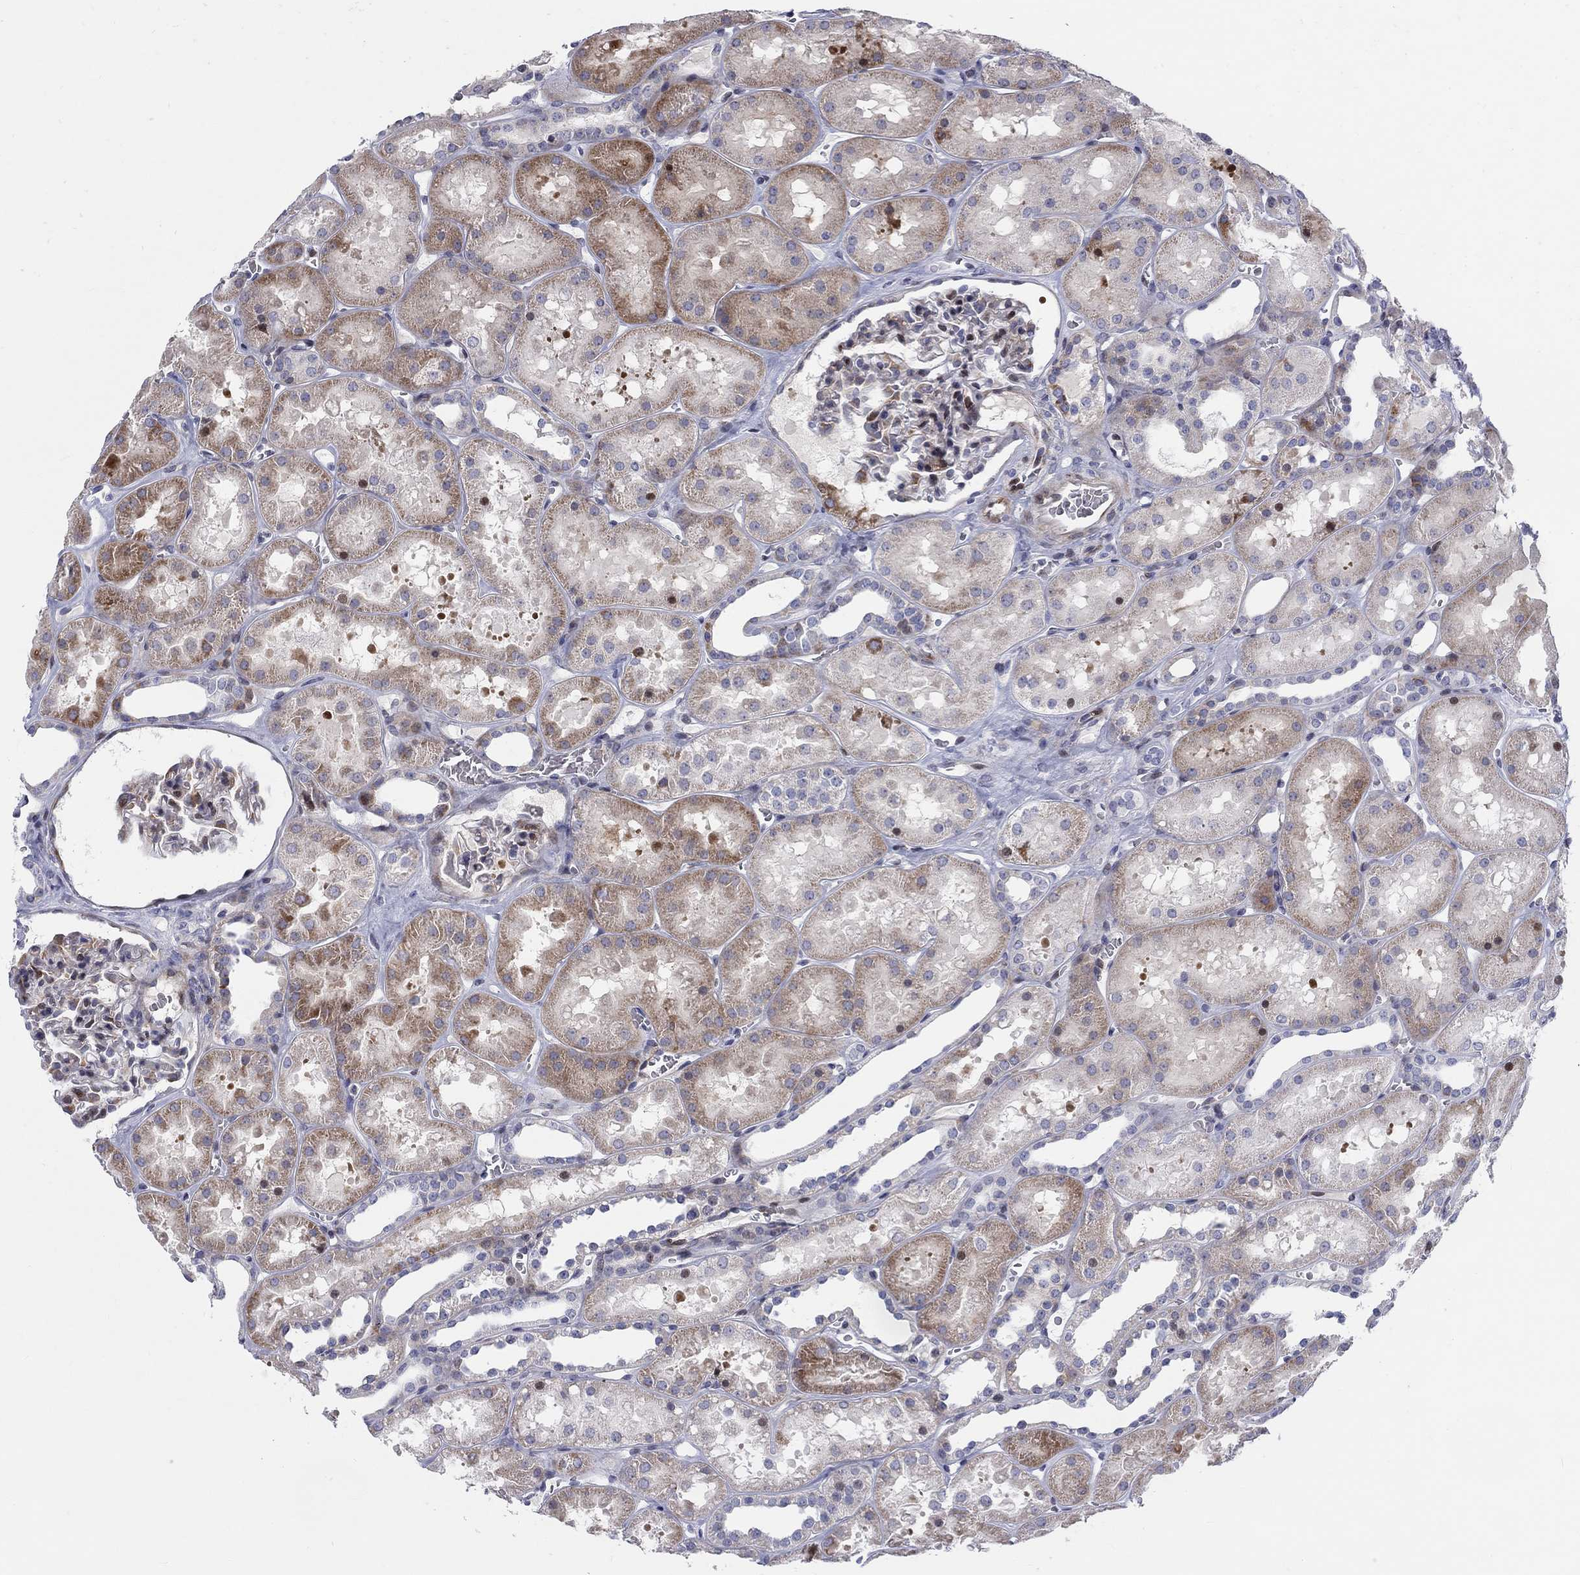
{"staining": {"intensity": "moderate", "quantity": "<25%", "location": "cytoplasmic/membranous"}, "tissue": "kidney", "cell_type": "Cells in glomeruli", "image_type": "normal", "snomed": [{"axis": "morphology", "description": "Normal tissue, NOS"}, {"axis": "topography", "description": "Kidney"}], "caption": "About <25% of cells in glomeruli in benign kidney reveal moderate cytoplasmic/membranous protein staining as visualized by brown immunohistochemical staining.", "gene": "ARHGAP36", "patient": {"sex": "female", "age": 41}}